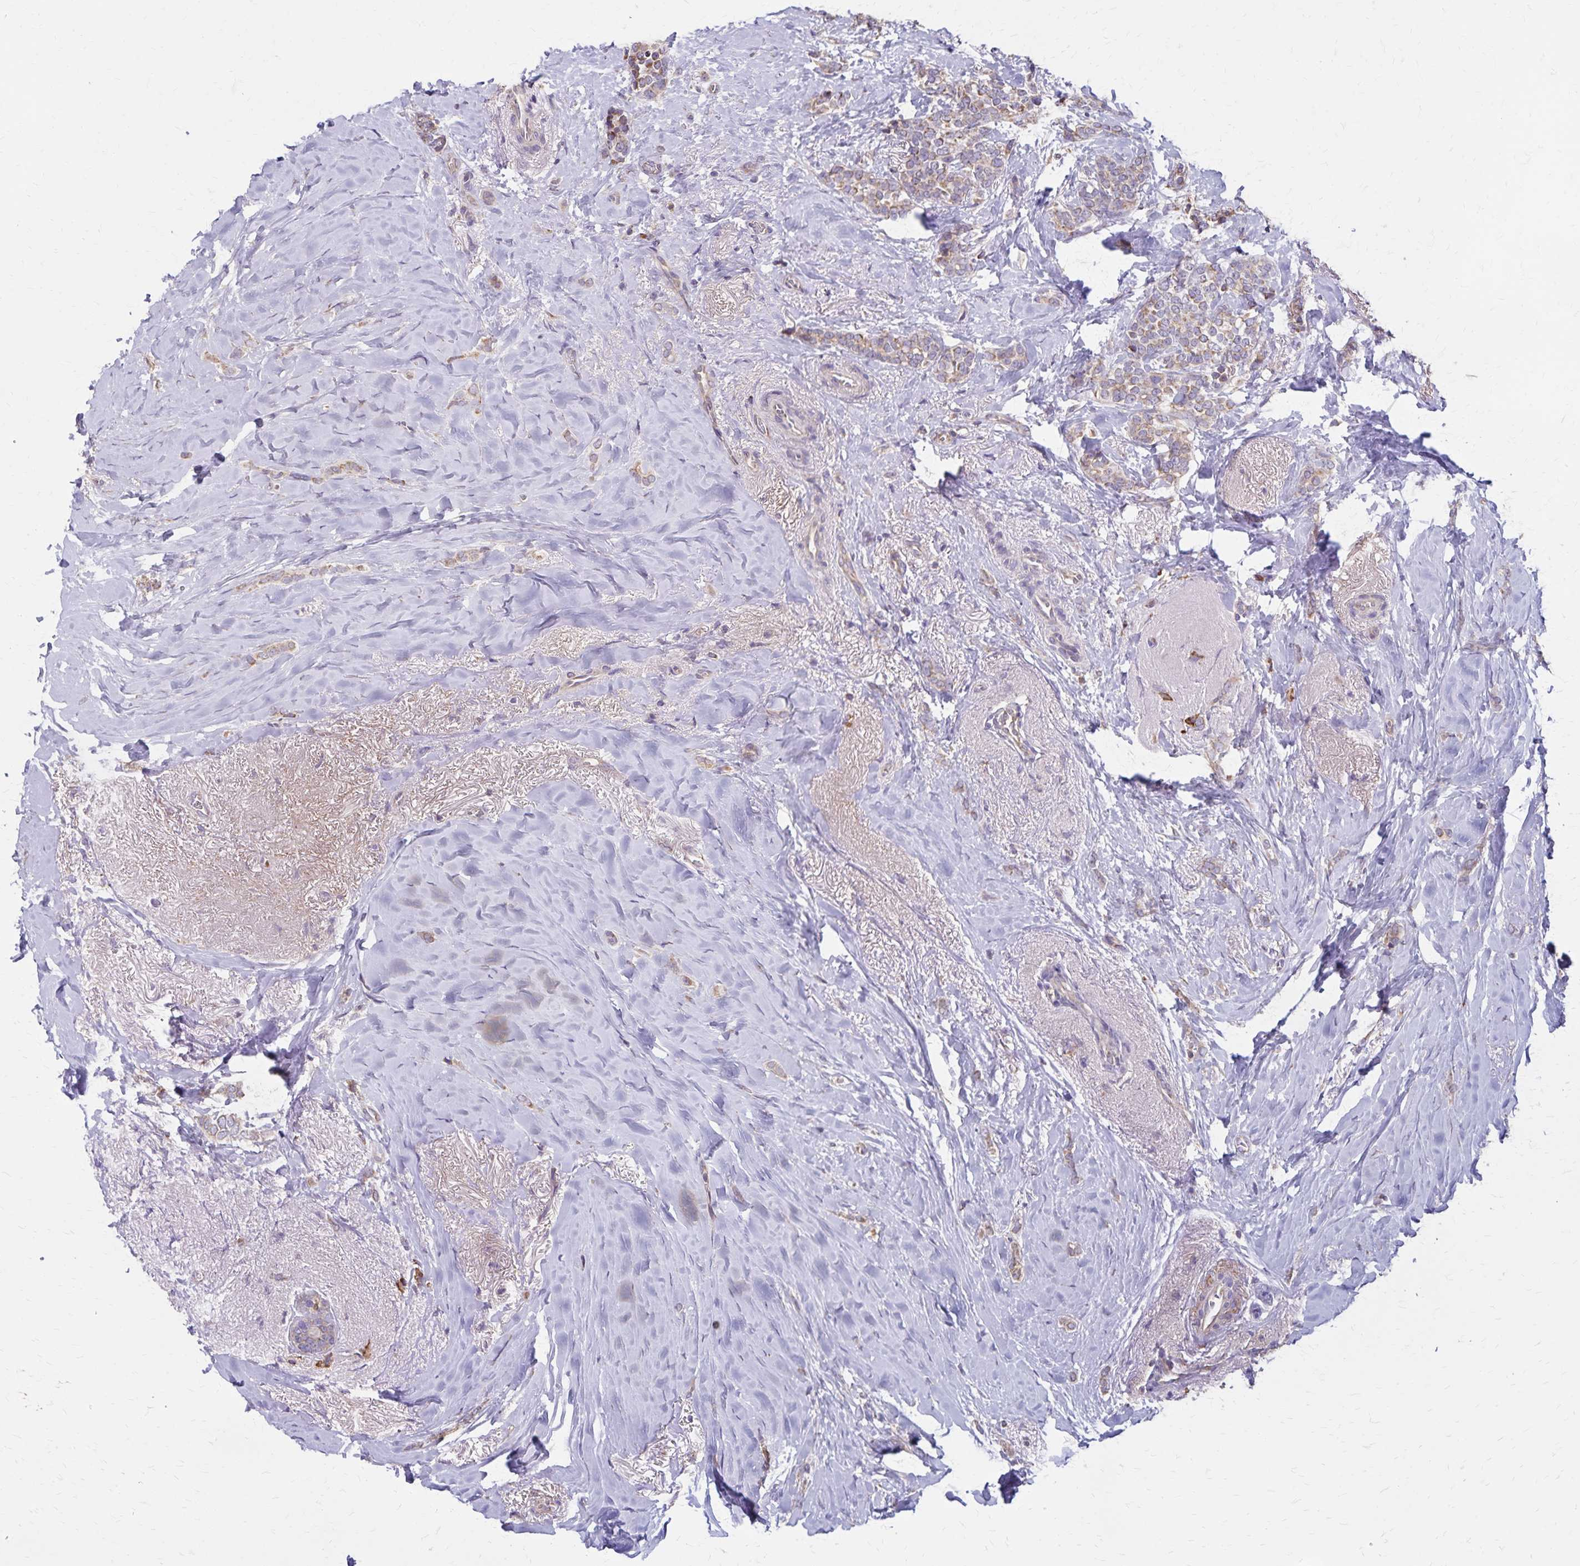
{"staining": {"intensity": "weak", "quantity": ">75%", "location": "cytoplasmic/membranous"}, "tissue": "breast cancer", "cell_type": "Tumor cells", "image_type": "cancer", "snomed": [{"axis": "morphology", "description": "Normal tissue, NOS"}, {"axis": "morphology", "description": "Duct carcinoma"}, {"axis": "topography", "description": "Breast"}], "caption": "Breast intraductal carcinoma stained for a protein (brown) displays weak cytoplasmic/membranous positive staining in approximately >75% of tumor cells.", "gene": "RNF10", "patient": {"sex": "female", "age": 77}}